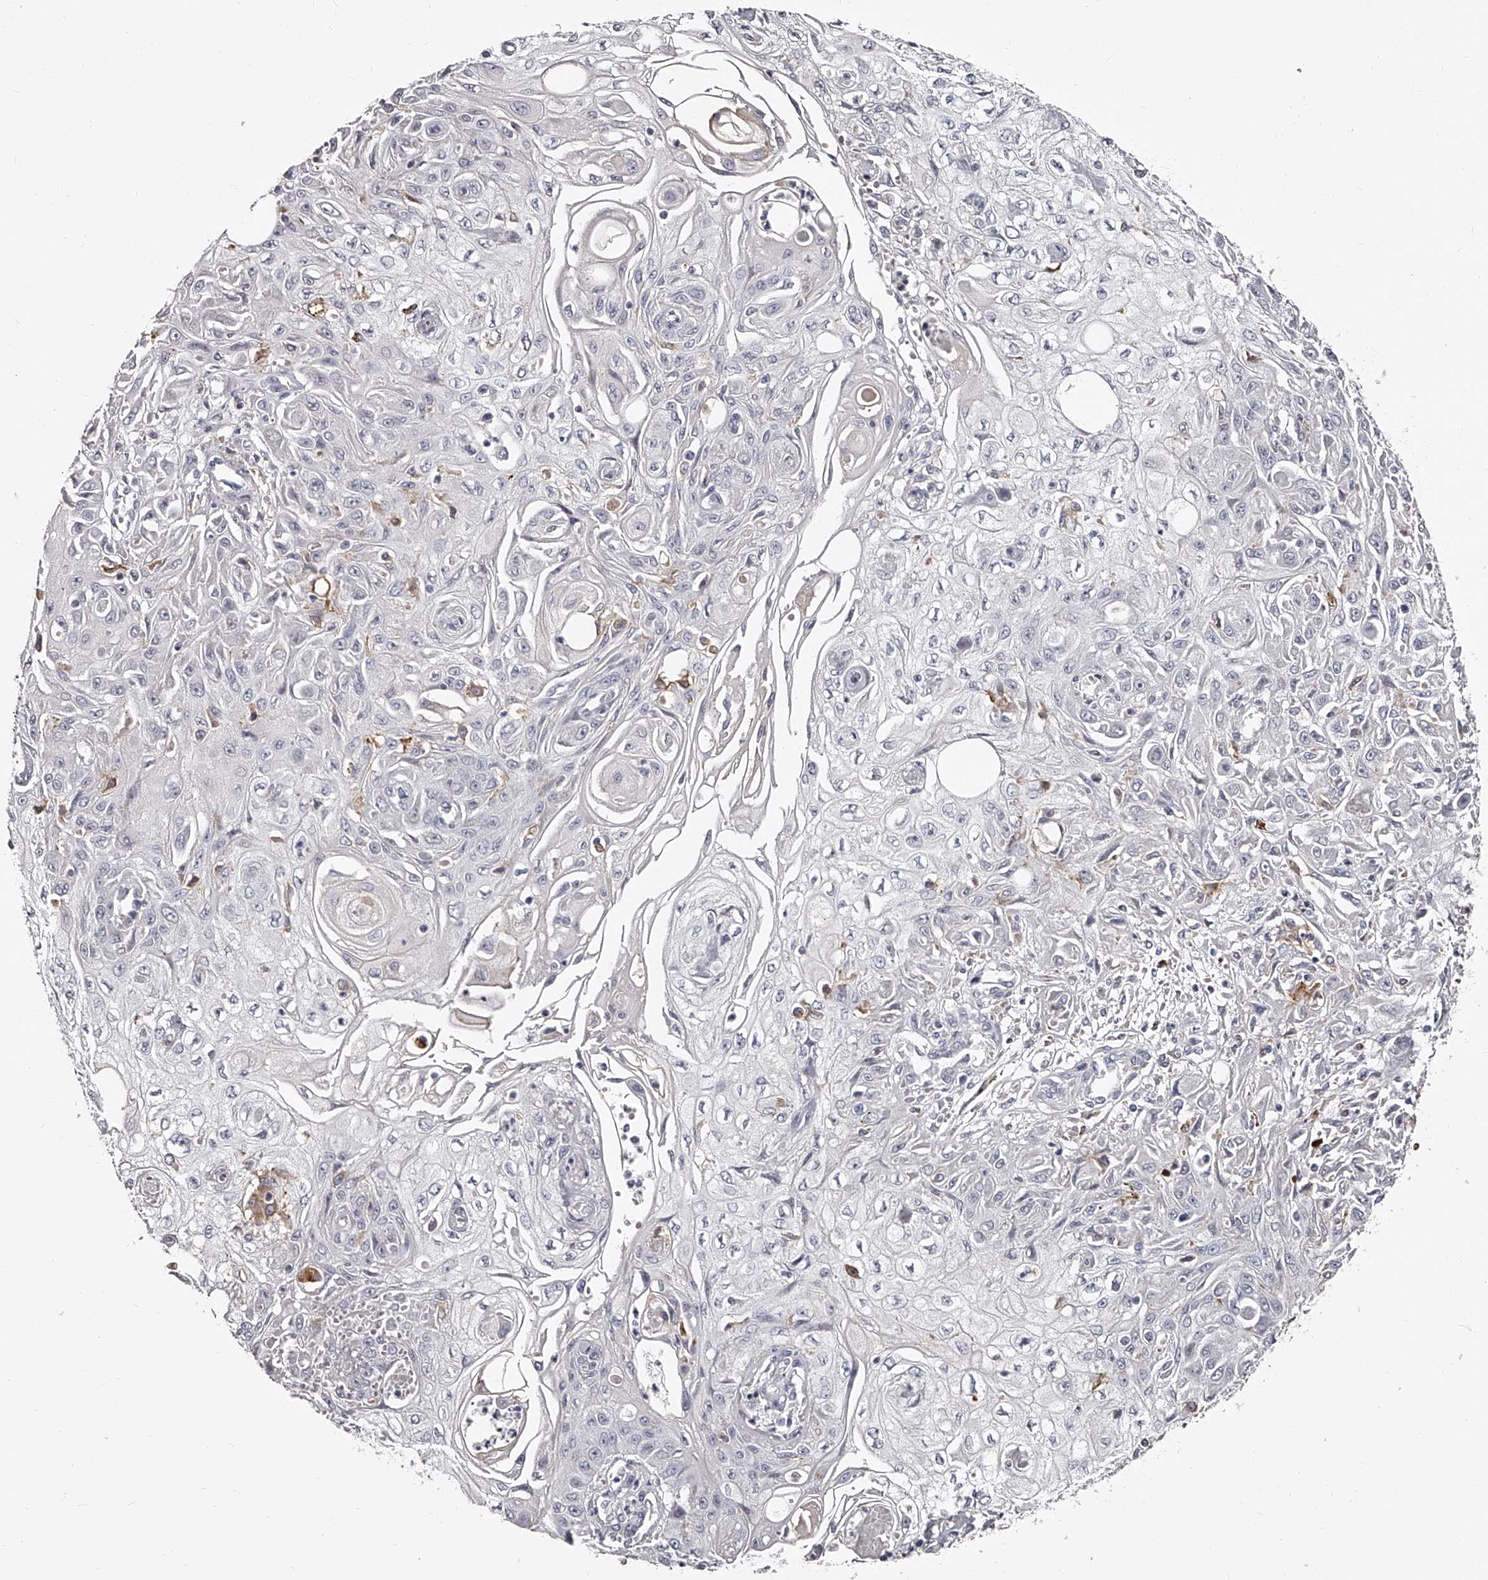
{"staining": {"intensity": "negative", "quantity": "none", "location": "none"}, "tissue": "skin cancer", "cell_type": "Tumor cells", "image_type": "cancer", "snomed": [{"axis": "morphology", "description": "Squamous cell carcinoma, NOS"}, {"axis": "morphology", "description": "Squamous cell carcinoma, metastatic, NOS"}, {"axis": "topography", "description": "Skin"}, {"axis": "topography", "description": "Lymph node"}], "caption": "An immunohistochemistry (IHC) photomicrograph of skin cancer is shown. There is no staining in tumor cells of skin cancer. (DAB (3,3'-diaminobenzidine) immunohistochemistry (IHC) with hematoxylin counter stain).", "gene": "PACSIN1", "patient": {"sex": "male", "age": 75}}